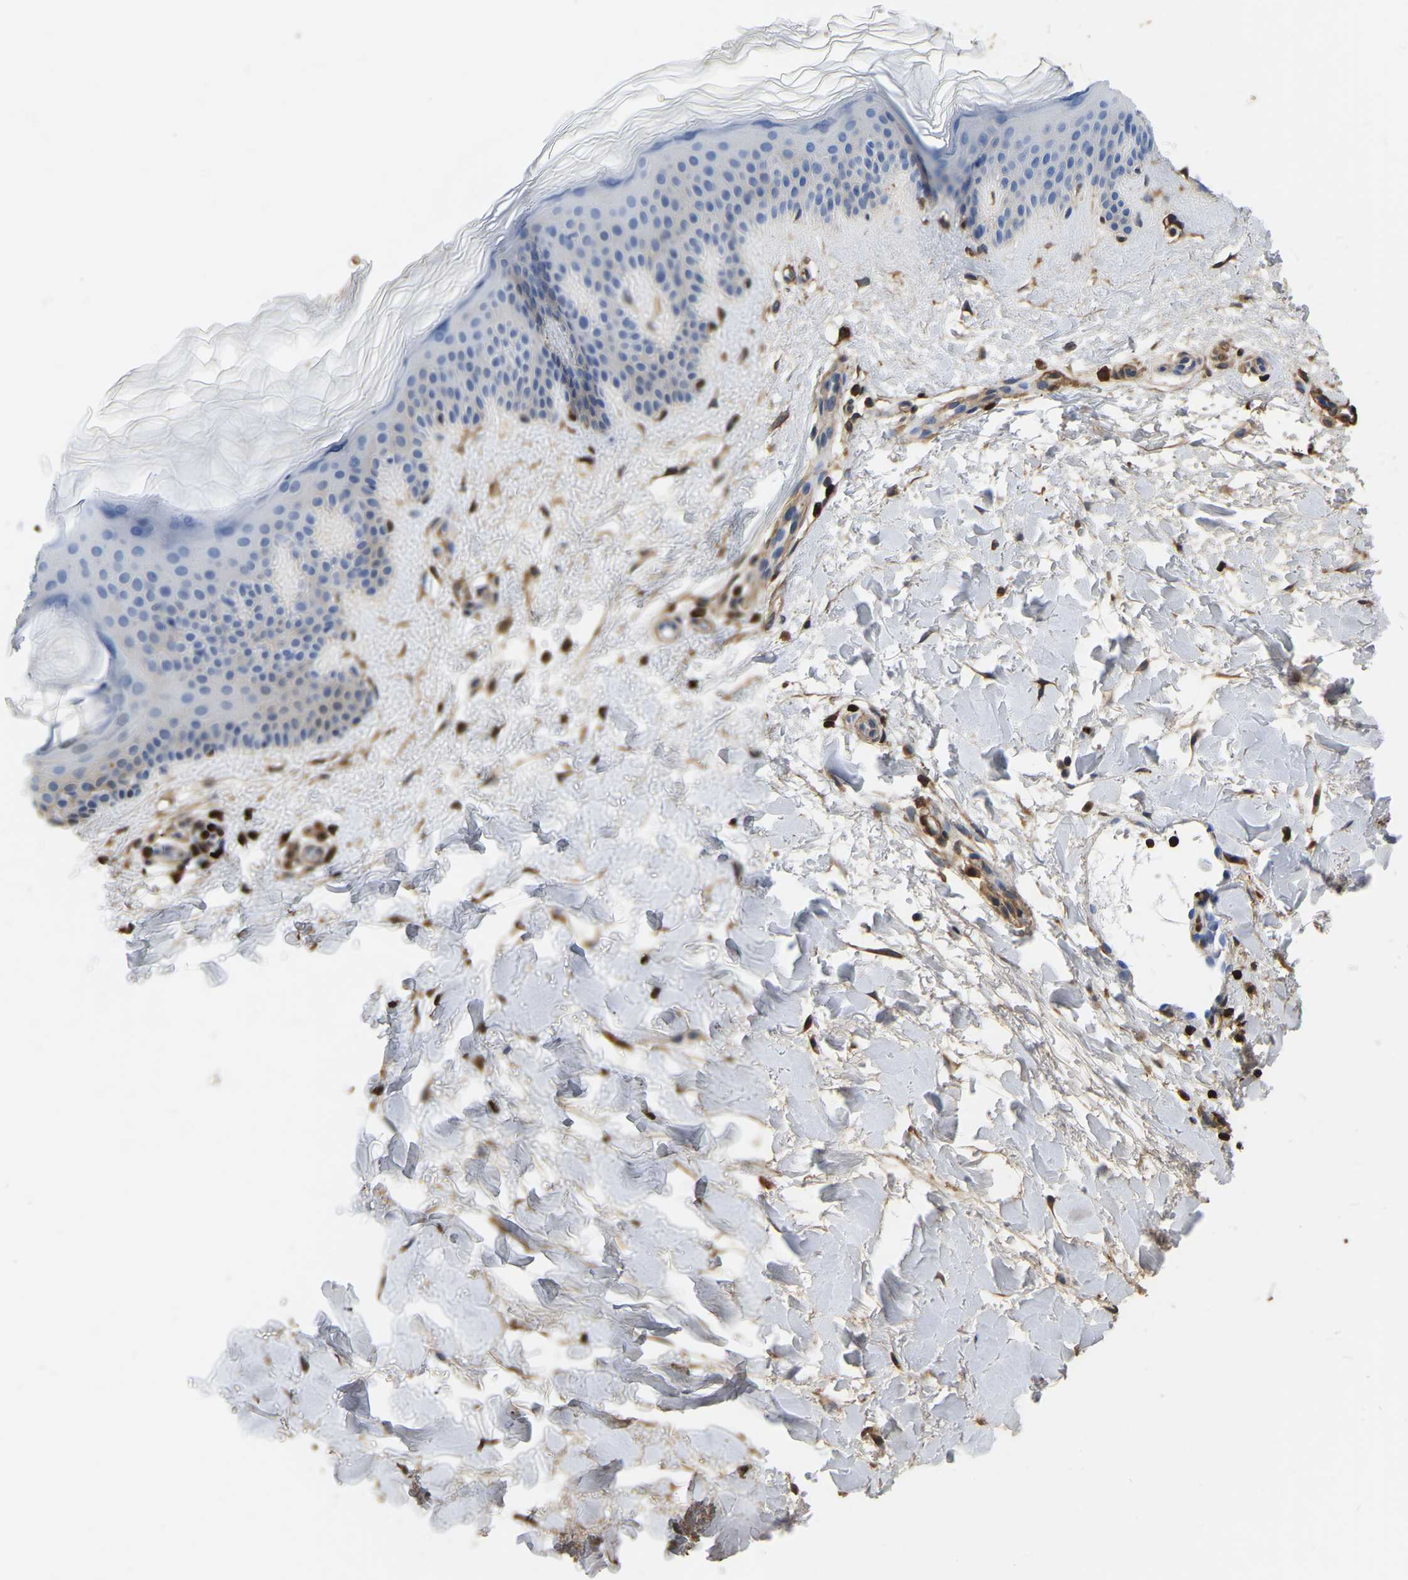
{"staining": {"intensity": "moderate", "quantity": ">75%", "location": "cytoplasmic/membranous"}, "tissue": "skin", "cell_type": "Fibroblasts", "image_type": "normal", "snomed": [{"axis": "morphology", "description": "Normal tissue, NOS"}, {"axis": "morphology", "description": "Malignant melanoma, Metastatic site"}, {"axis": "topography", "description": "Skin"}], "caption": "An immunohistochemistry (IHC) photomicrograph of benign tissue is shown. Protein staining in brown highlights moderate cytoplasmic/membranous positivity in skin within fibroblasts. The staining is performed using DAB (3,3'-diaminobenzidine) brown chromogen to label protein expression. The nuclei are counter-stained blue using hematoxylin.", "gene": "LDHB", "patient": {"sex": "male", "age": 41}}